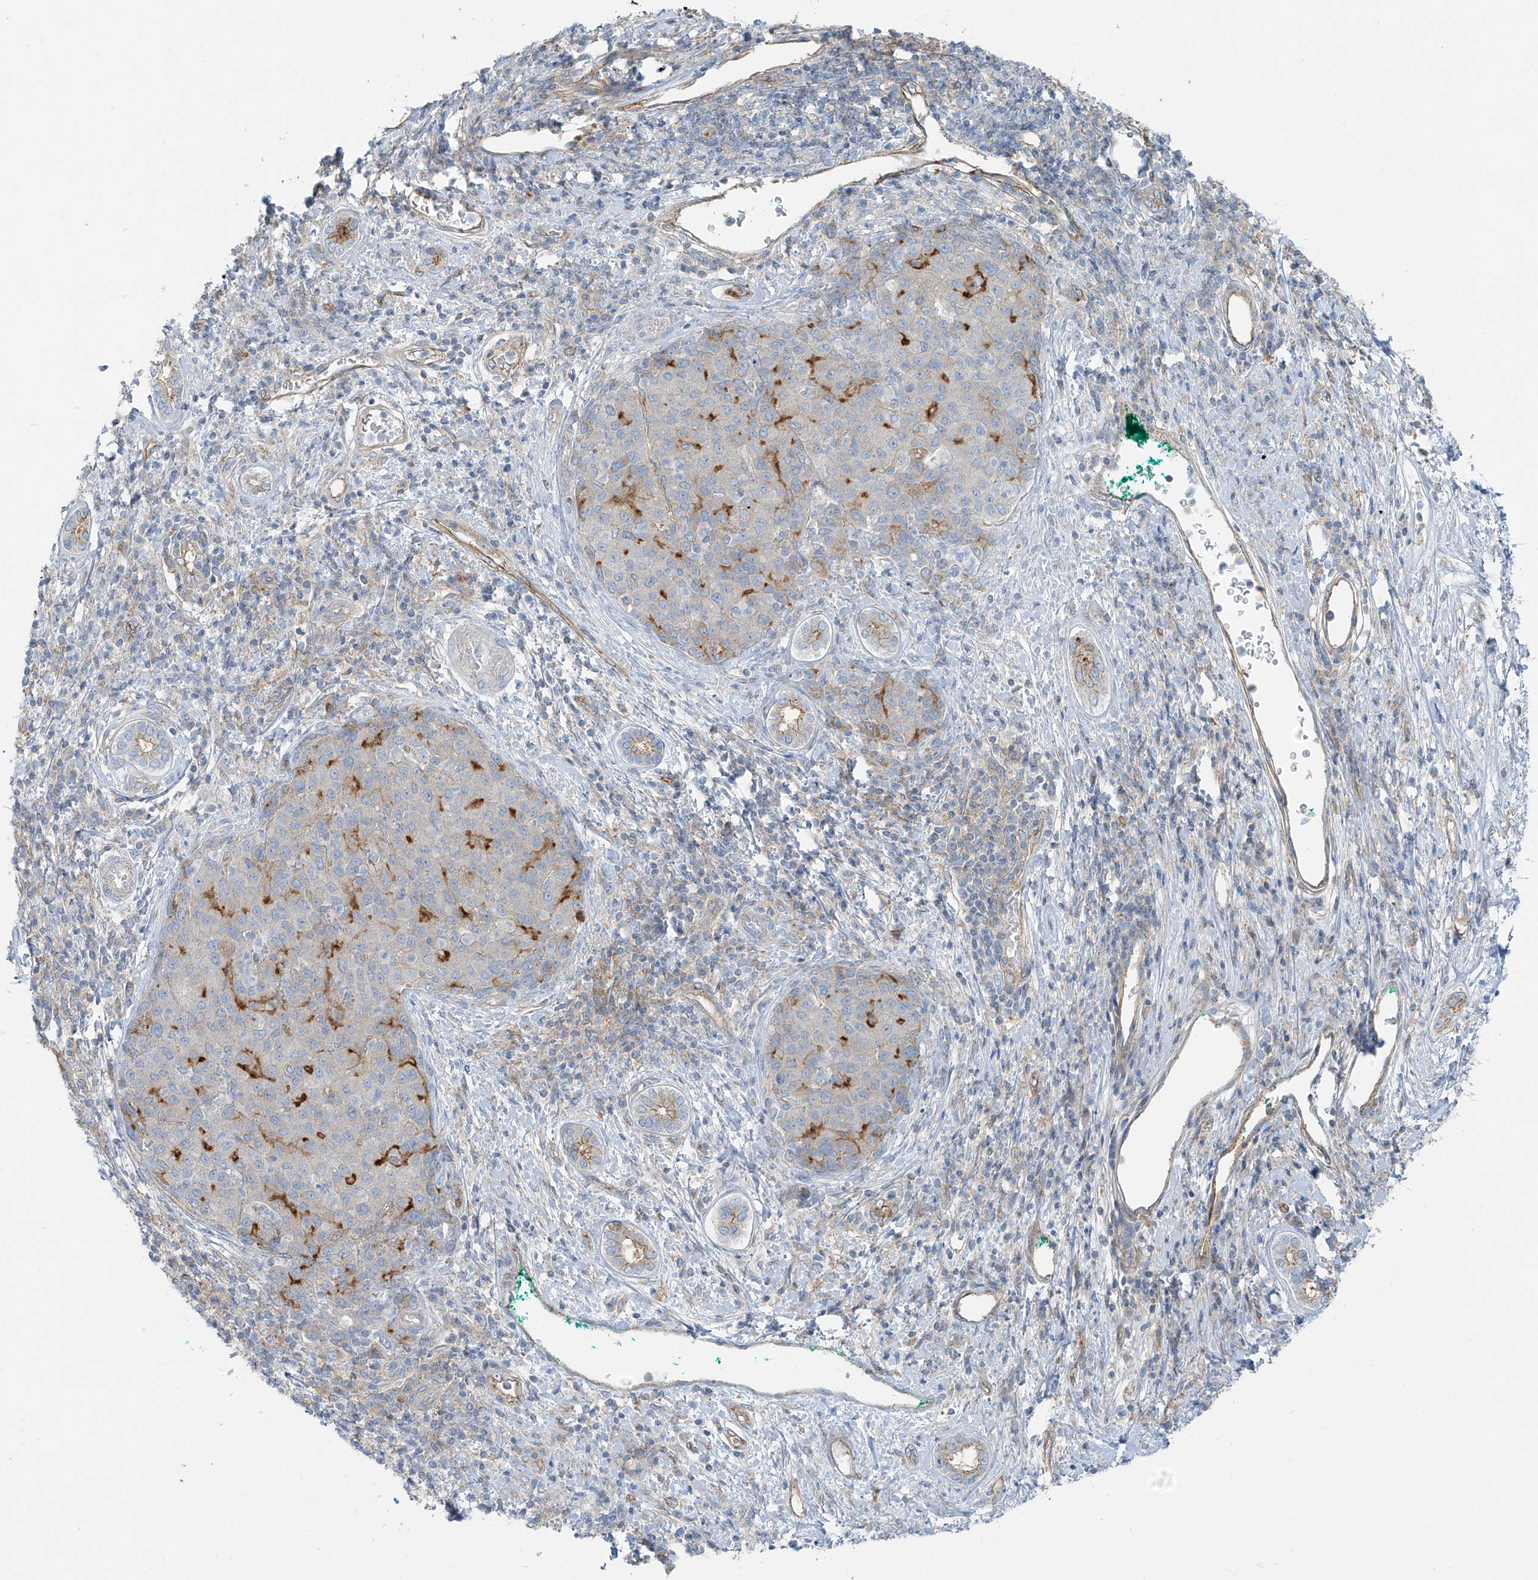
{"staining": {"intensity": "moderate", "quantity": "<25%", "location": "cytoplasmic/membranous"}, "tissue": "liver cancer", "cell_type": "Tumor cells", "image_type": "cancer", "snomed": [{"axis": "morphology", "description": "Carcinoma, Hepatocellular, NOS"}, {"axis": "topography", "description": "Liver"}], "caption": "This photomicrograph exhibits hepatocellular carcinoma (liver) stained with immunohistochemistry (IHC) to label a protein in brown. The cytoplasmic/membranous of tumor cells show moderate positivity for the protein. Nuclei are counter-stained blue.", "gene": "VAMP5", "patient": {"sex": "male", "age": 65}}